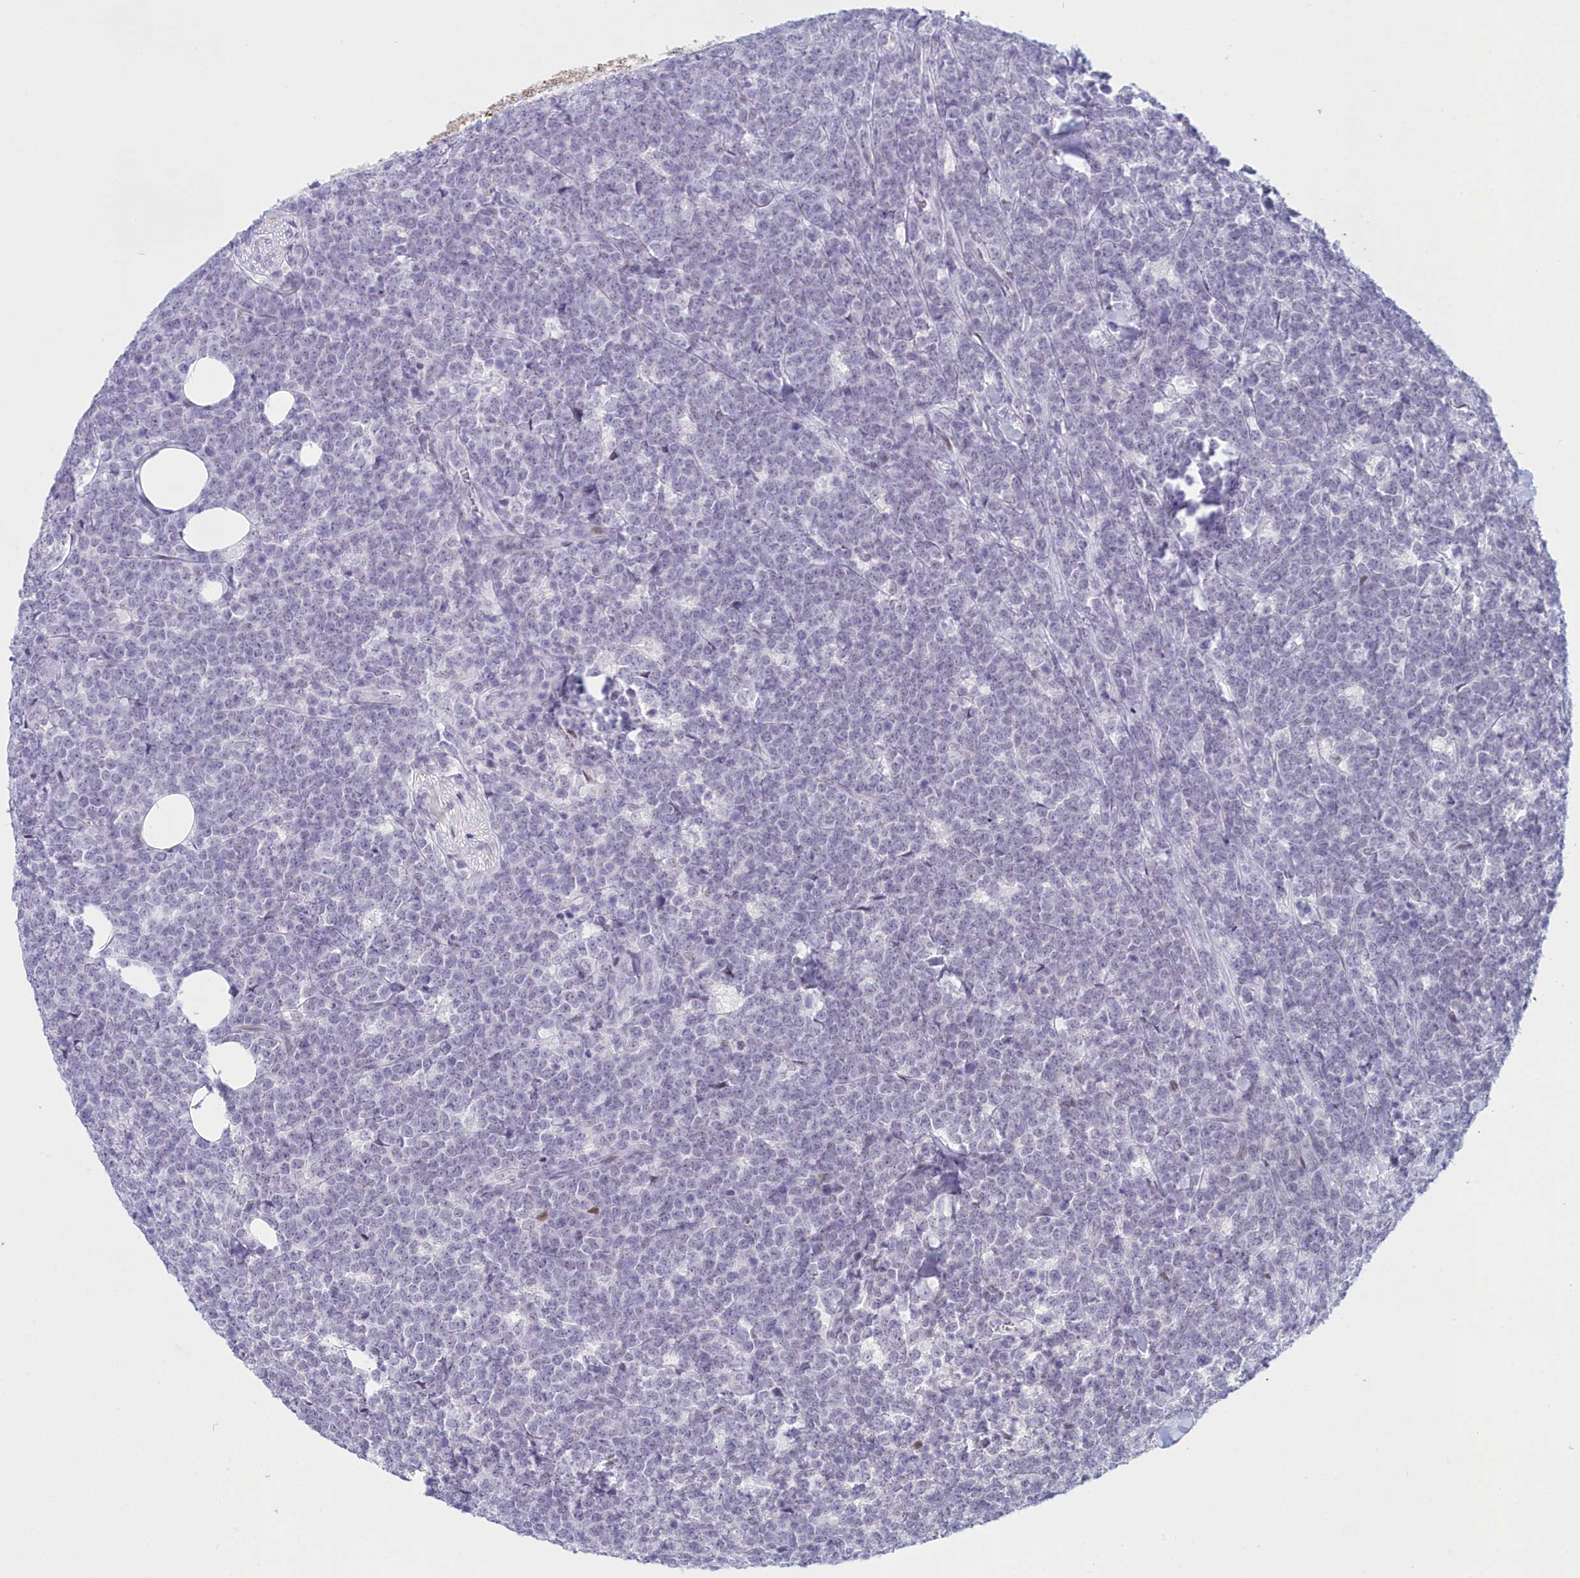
{"staining": {"intensity": "negative", "quantity": "none", "location": "none"}, "tissue": "lymphoma", "cell_type": "Tumor cells", "image_type": "cancer", "snomed": [{"axis": "morphology", "description": "Malignant lymphoma, non-Hodgkin's type, High grade"}, {"axis": "topography", "description": "Small intestine"}], "caption": "Immunohistochemistry (IHC) of human malignant lymphoma, non-Hodgkin's type (high-grade) exhibits no expression in tumor cells.", "gene": "SNX20", "patient": {"sex": "male", "age": 8}}